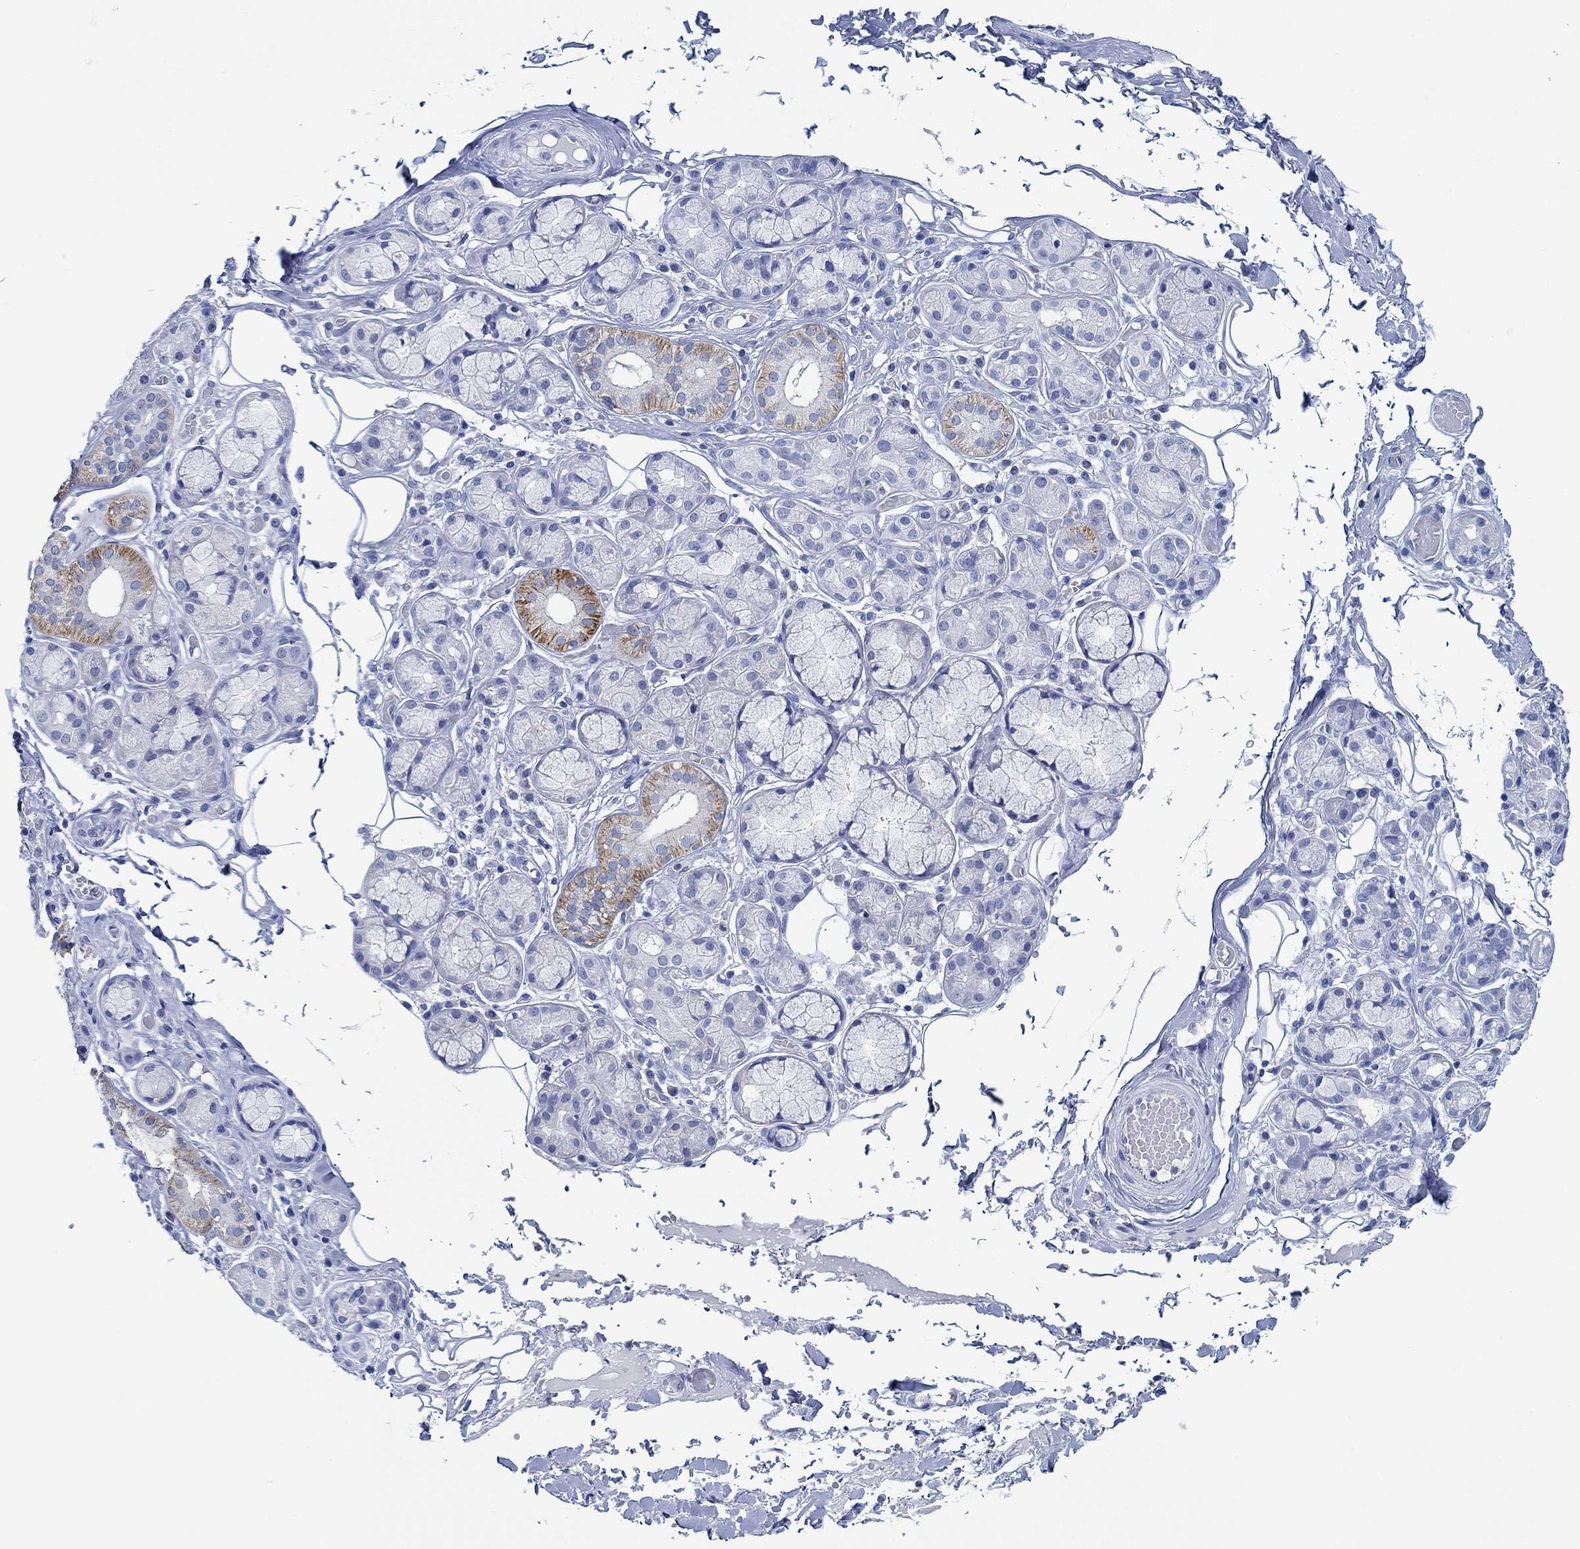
{"staining": {"intensity": "strong", "quantity": "<25%", "location": "cytoplasmic/membranous"}, "tissue": "salivary gland", "cell_type": "Glandular cells", "image_type": "normal", "snomed": [{"axis": "morphology", "description": "Normal tissue, NOS"}, {"axis": "topography", "description": "Salivary gland"}, {"axis": "topography", "description": "Peripheral nerve tissue"}], "caption": "This photomicrograph exhibits benign salivary gland stained with immunohistochemistry (IHC) to label a protein in brown. The cytoplasmic/membranous of glandular cells show strong positivity for the protein. Nuclei are counter-stained blue.", "gene": "ZNF671", "patient": {"sex": "male", "age": 71}}